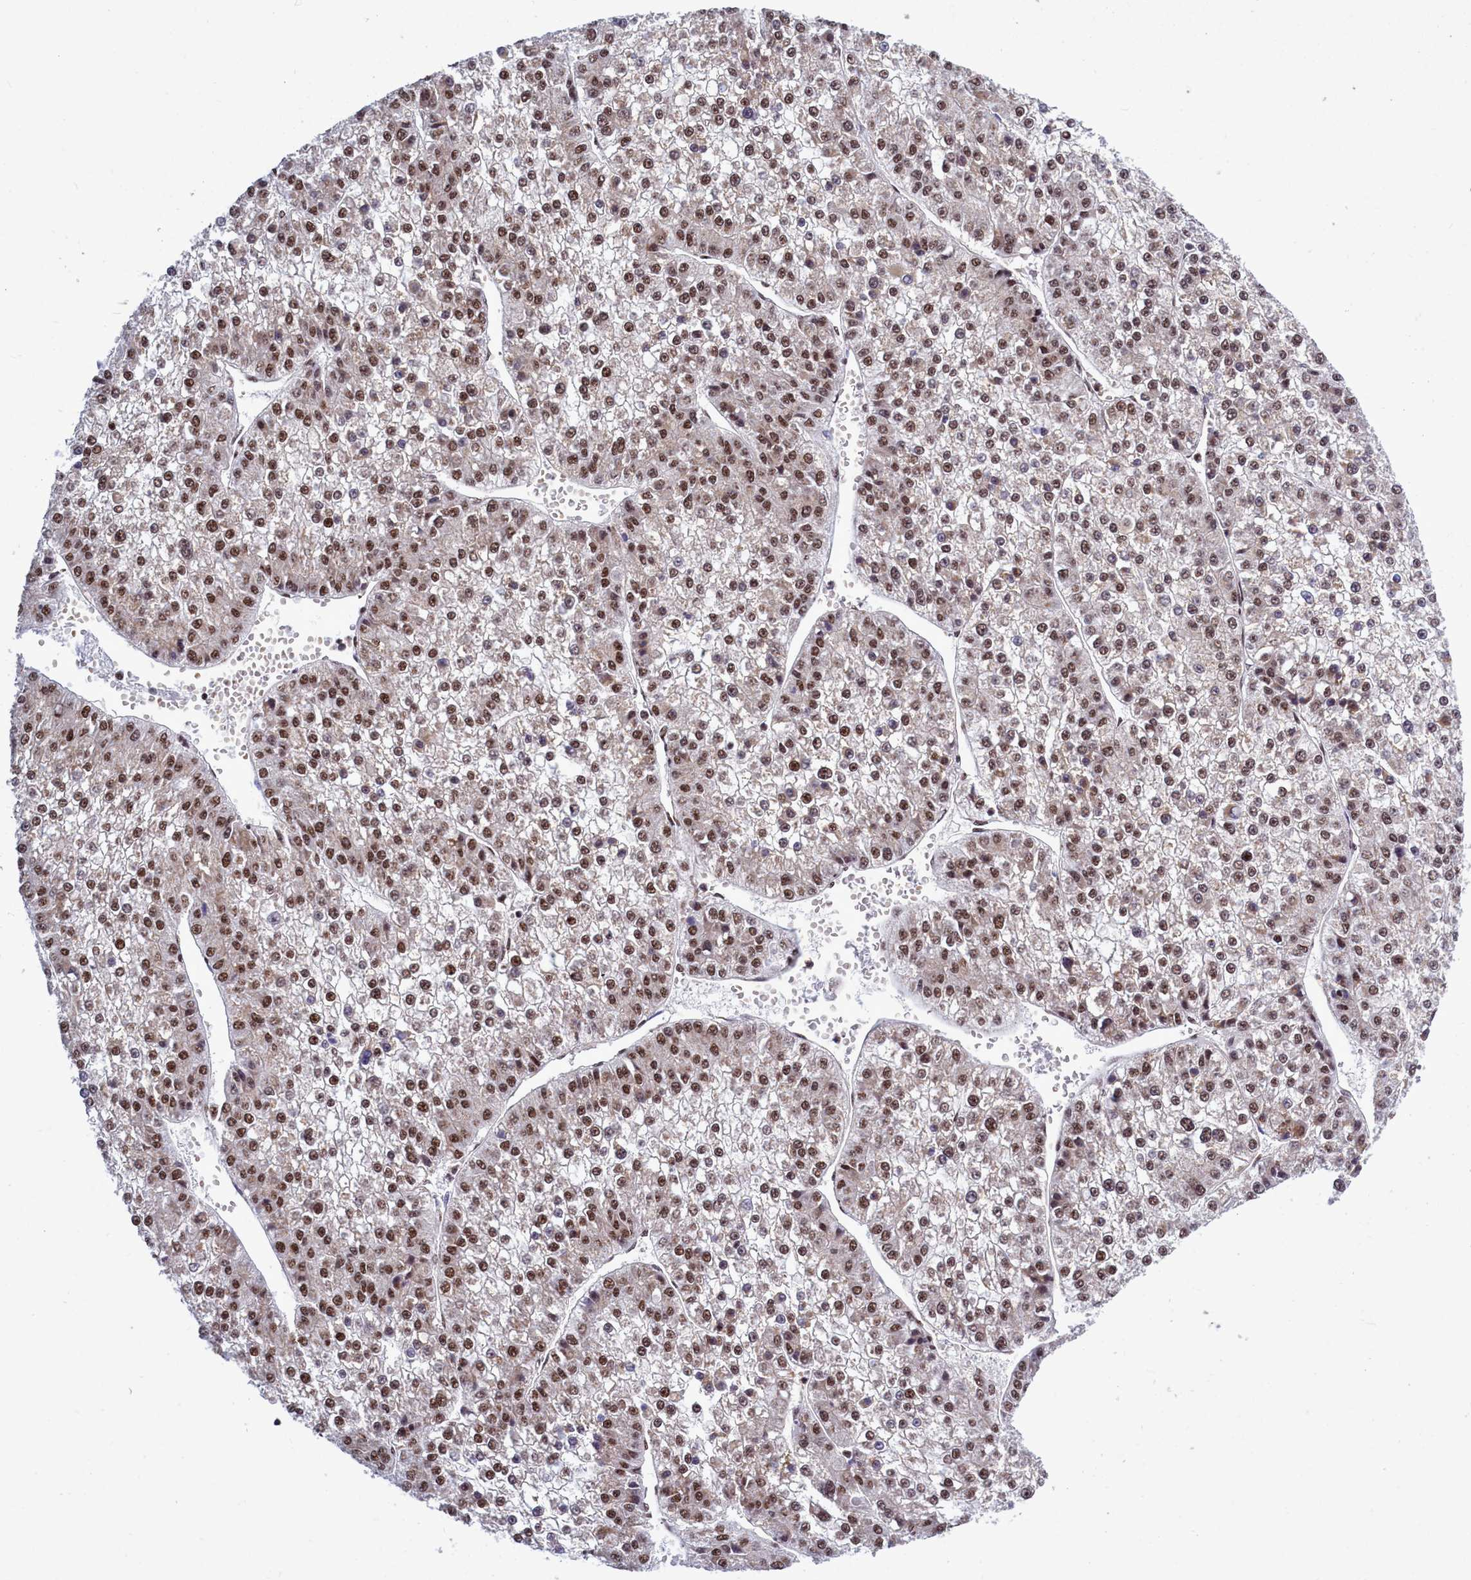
{"staining": {"intensity": "strong", "quantity": ">75%", "location": "nuclear"}, "tissue": "liver cancer", "cell_type": "Tumor cells", "image_type": "cancer", "snomed": [{"axis": "morphology", "description": "Carcinoma, Hepatocellular, NOS"}, {"axis": "topography", "description": "Liver"}], "caption": "High-power microscopy captured an IHC image of liver hepatocellular carcinoma, revealing strong nuclear positivity in approximately >75% of tumor cells.", "gene": "POM121L2", "patient": {"sex": "female", "age": 73}}